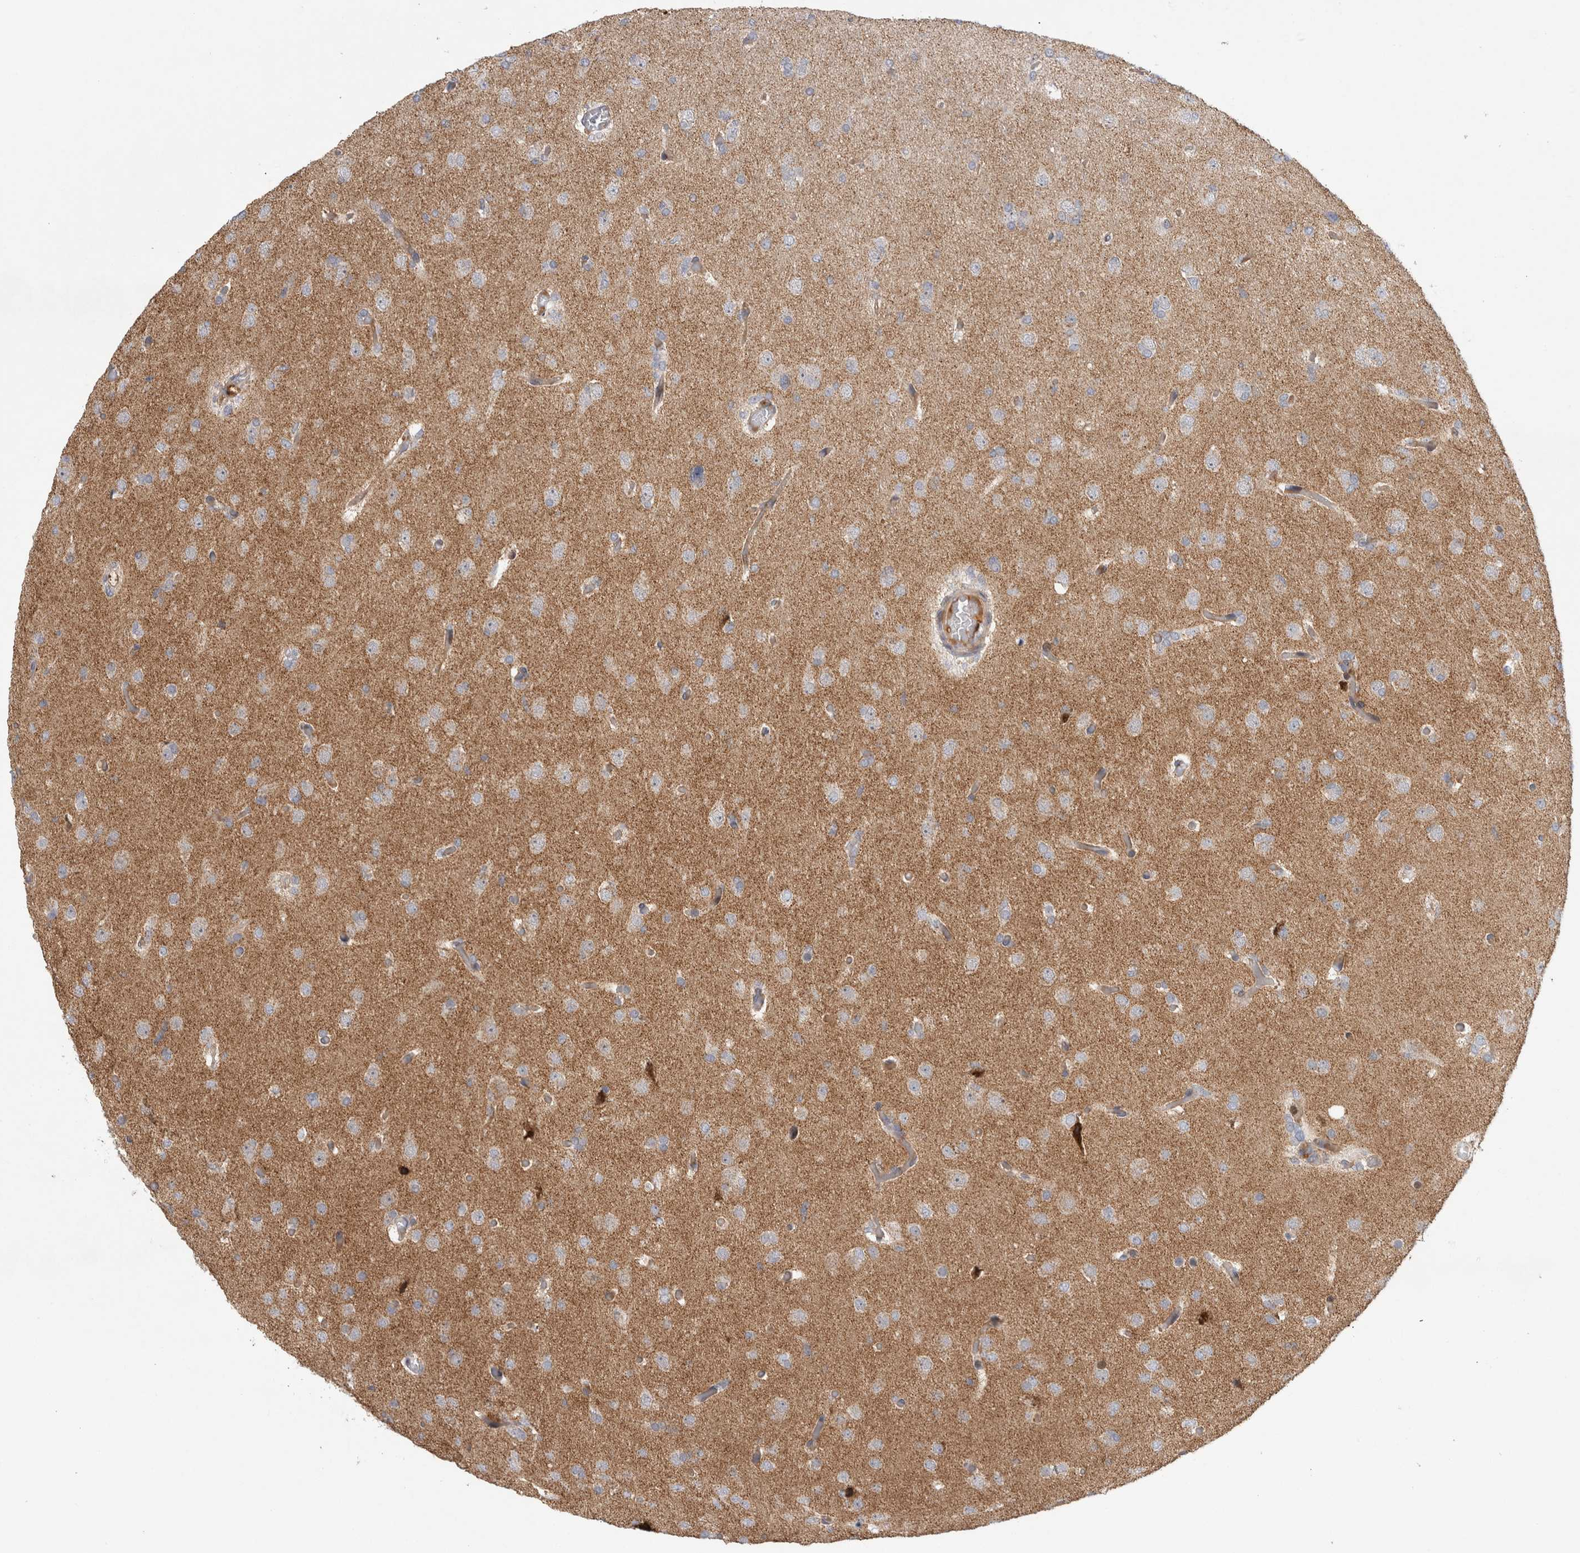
{"staining": {"intensity": "weak", "quantity": "25%-75%", "location": "cytoplasmic/membranous"}, "tissue": "glioma", "cell_type": "Tumor cells", "image_type": "cancer", "snomed": [{"axis": "morphology", "description": "Glioma, malignant, High grade"}, {"axis": "topography", "description": "Cerebral cortex"}], "caption": "Glioma stained for a protein (brown) demonstrates weak cytoplasmic/membranous positive staining in about 25%-75% of tumor cells.", "gene": "RBM48", "patient": {"sex": "female", "age": 36}}